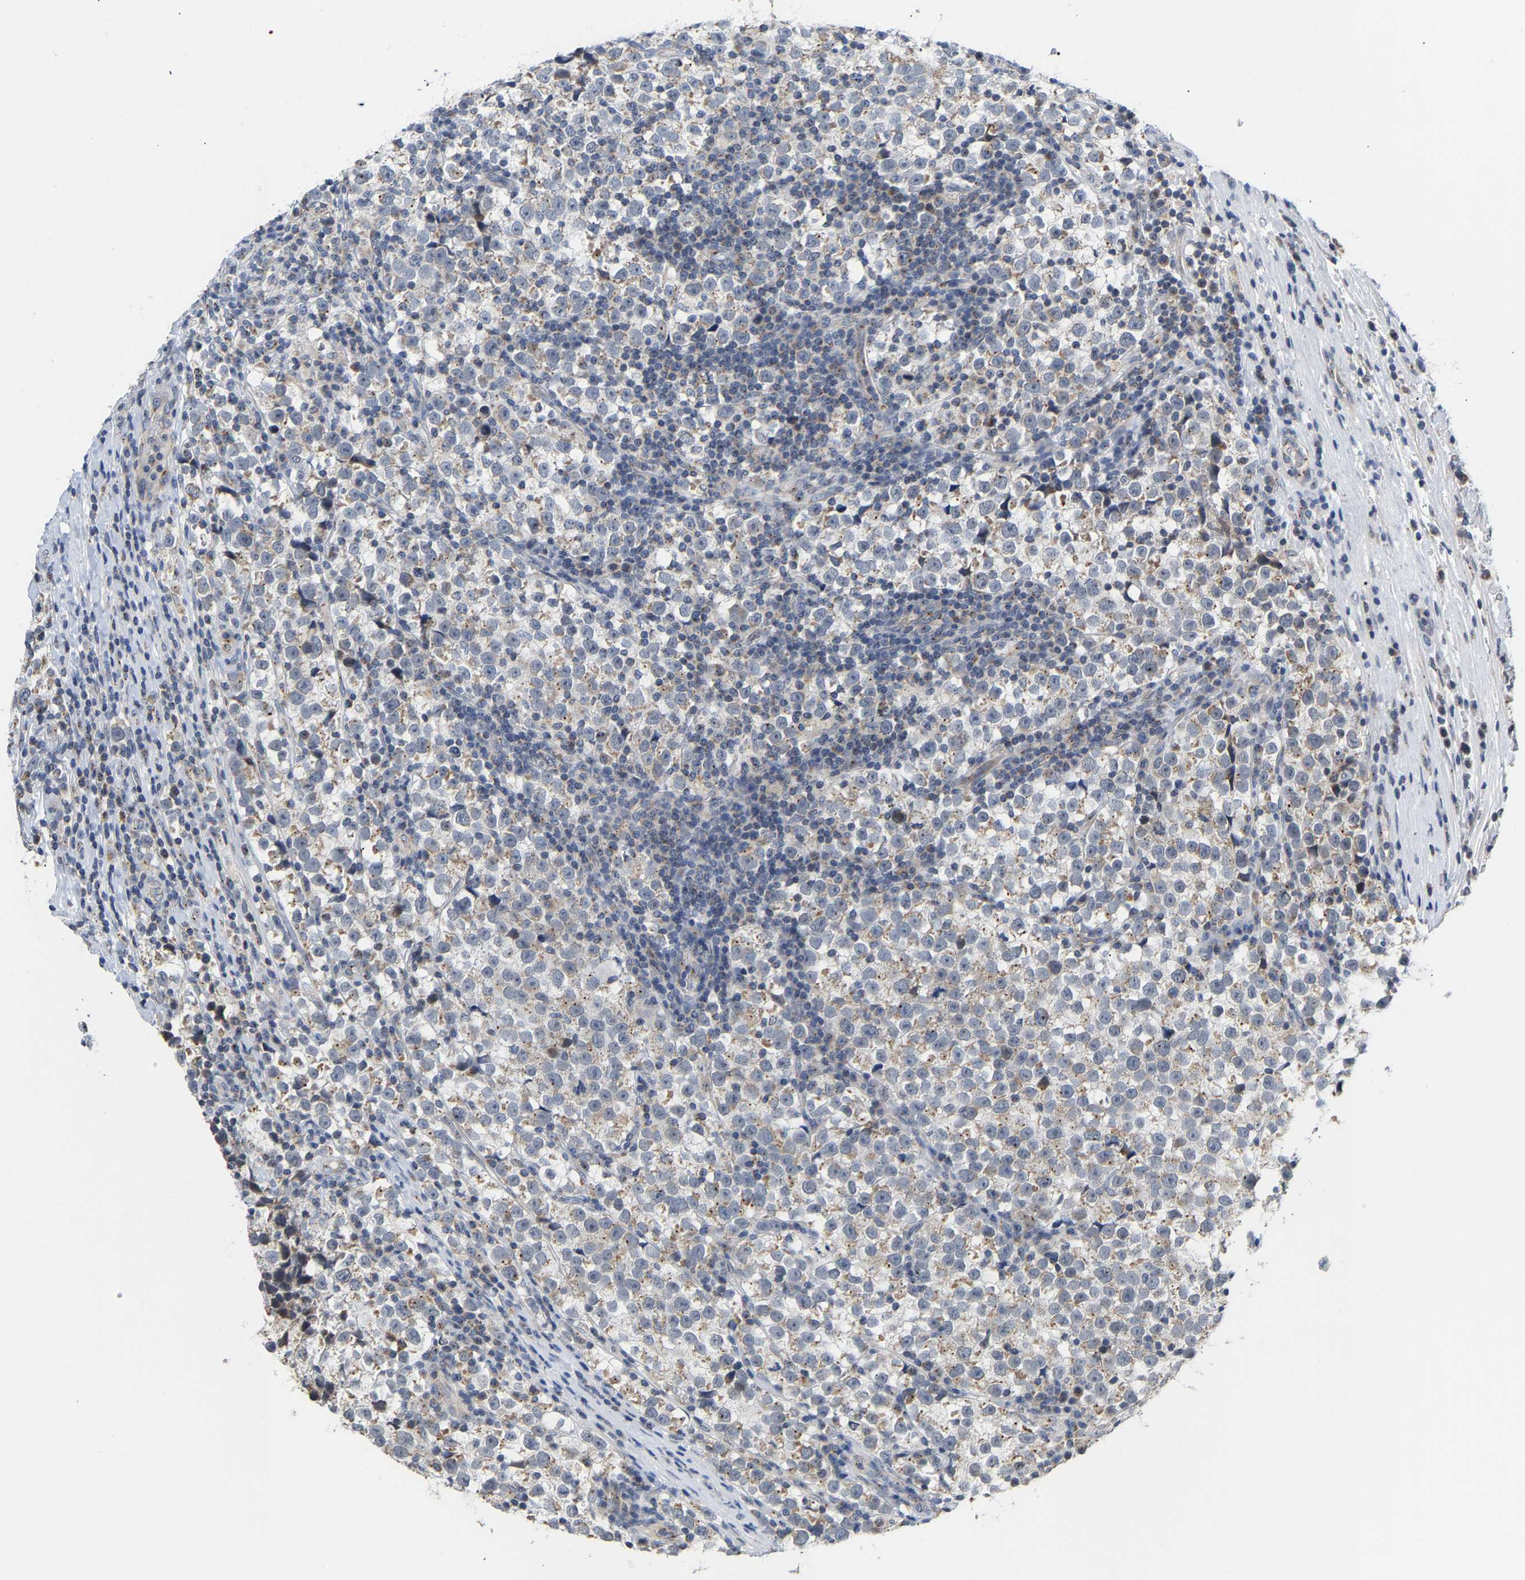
{"staining": {"intensity": "weak", "quantity": "<25%", "location": "cytoplasmic/membranous"}, "tissue": "testis cancer", "cell_type": "Tumor cells", "image_type": "cancer", "snomed": [{"axis": "morphology", "description": "Normal tissue, NOS"}, {"axis": "morphology", "description": "Seminoma, NOS"}, {"axis": "topography", "description": "Testis"}], "caption": "This micrograph is of seminoma (testis) stained with immunohistochemistry to label a protein in brown with the nuclei are counter-stained blue. There is no expression in tumor cells. (DAB IHC visualized using brightfield microscopy, high magnification).", "gene": "PCNT", "patient": {"sex": "male", "age": 43}}